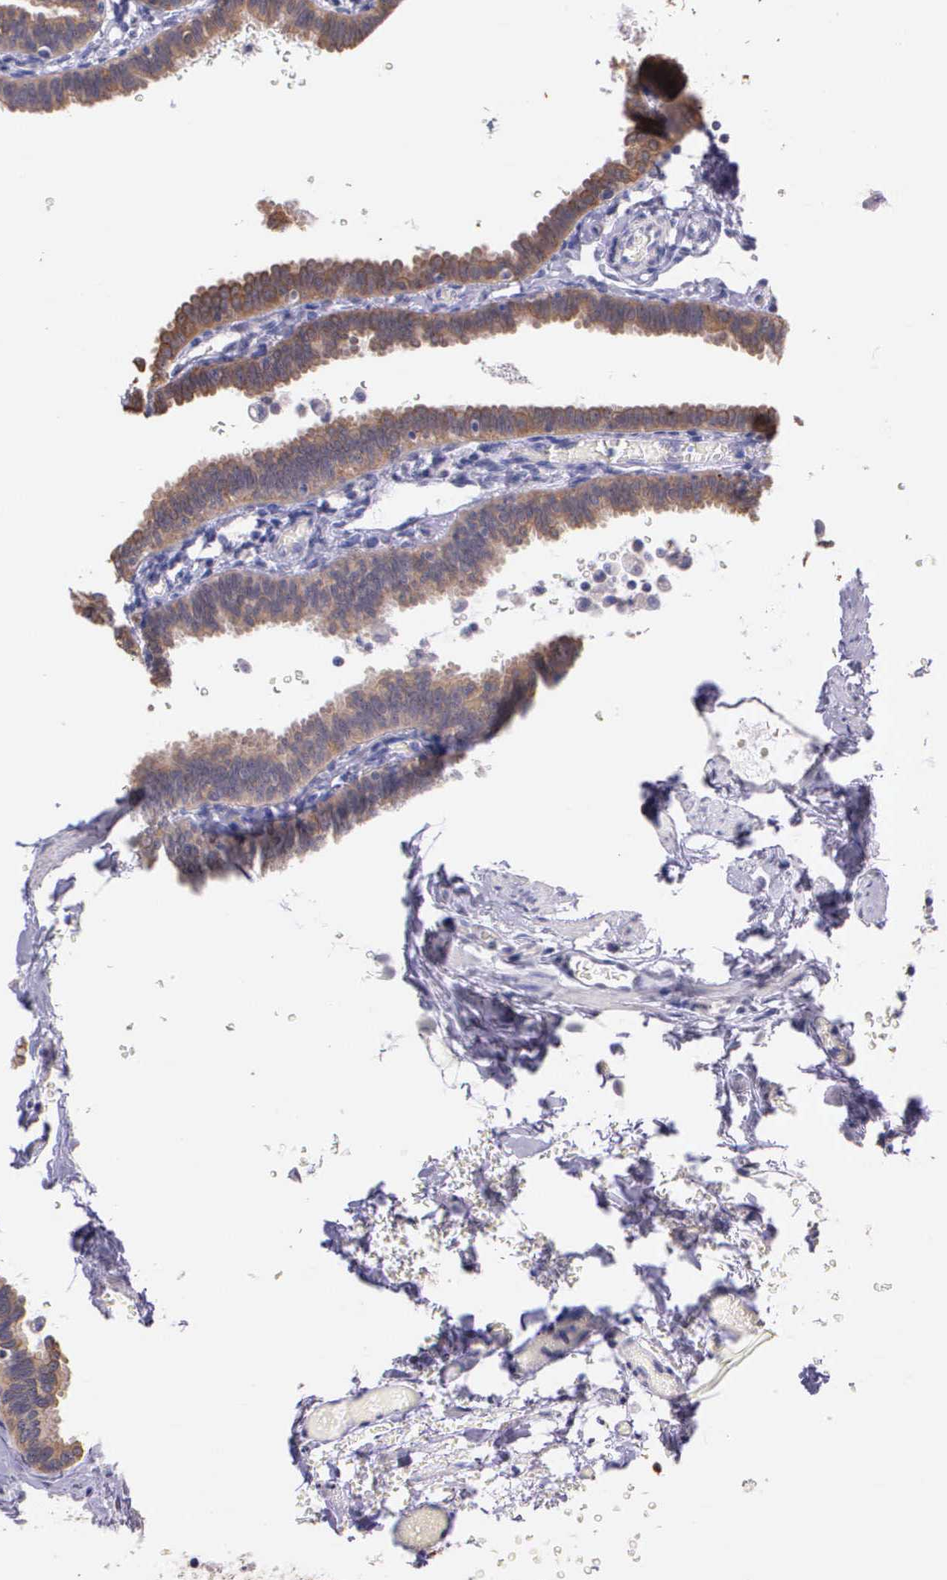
{"staining": {"intensity": "moderate", "quantity": ">75%", "location": "cytoplasmic/membranous"}, "tissue": "fallopian tube", "cell_type": "Glandular cells", "image_type": "normal", "snomed": [{"axis": "morphology", "description": "Normal tissue, NOS"}, {"axis": "topography", "description": "Fallopian tube"}], "caption": "A brown stain shows moderate cytoplasmic/membranous staining of a protein in glandular cells of benign fallopian tube.", "gene": "IGBP1P2", "patient": {"sex": "female", "age": 51}}